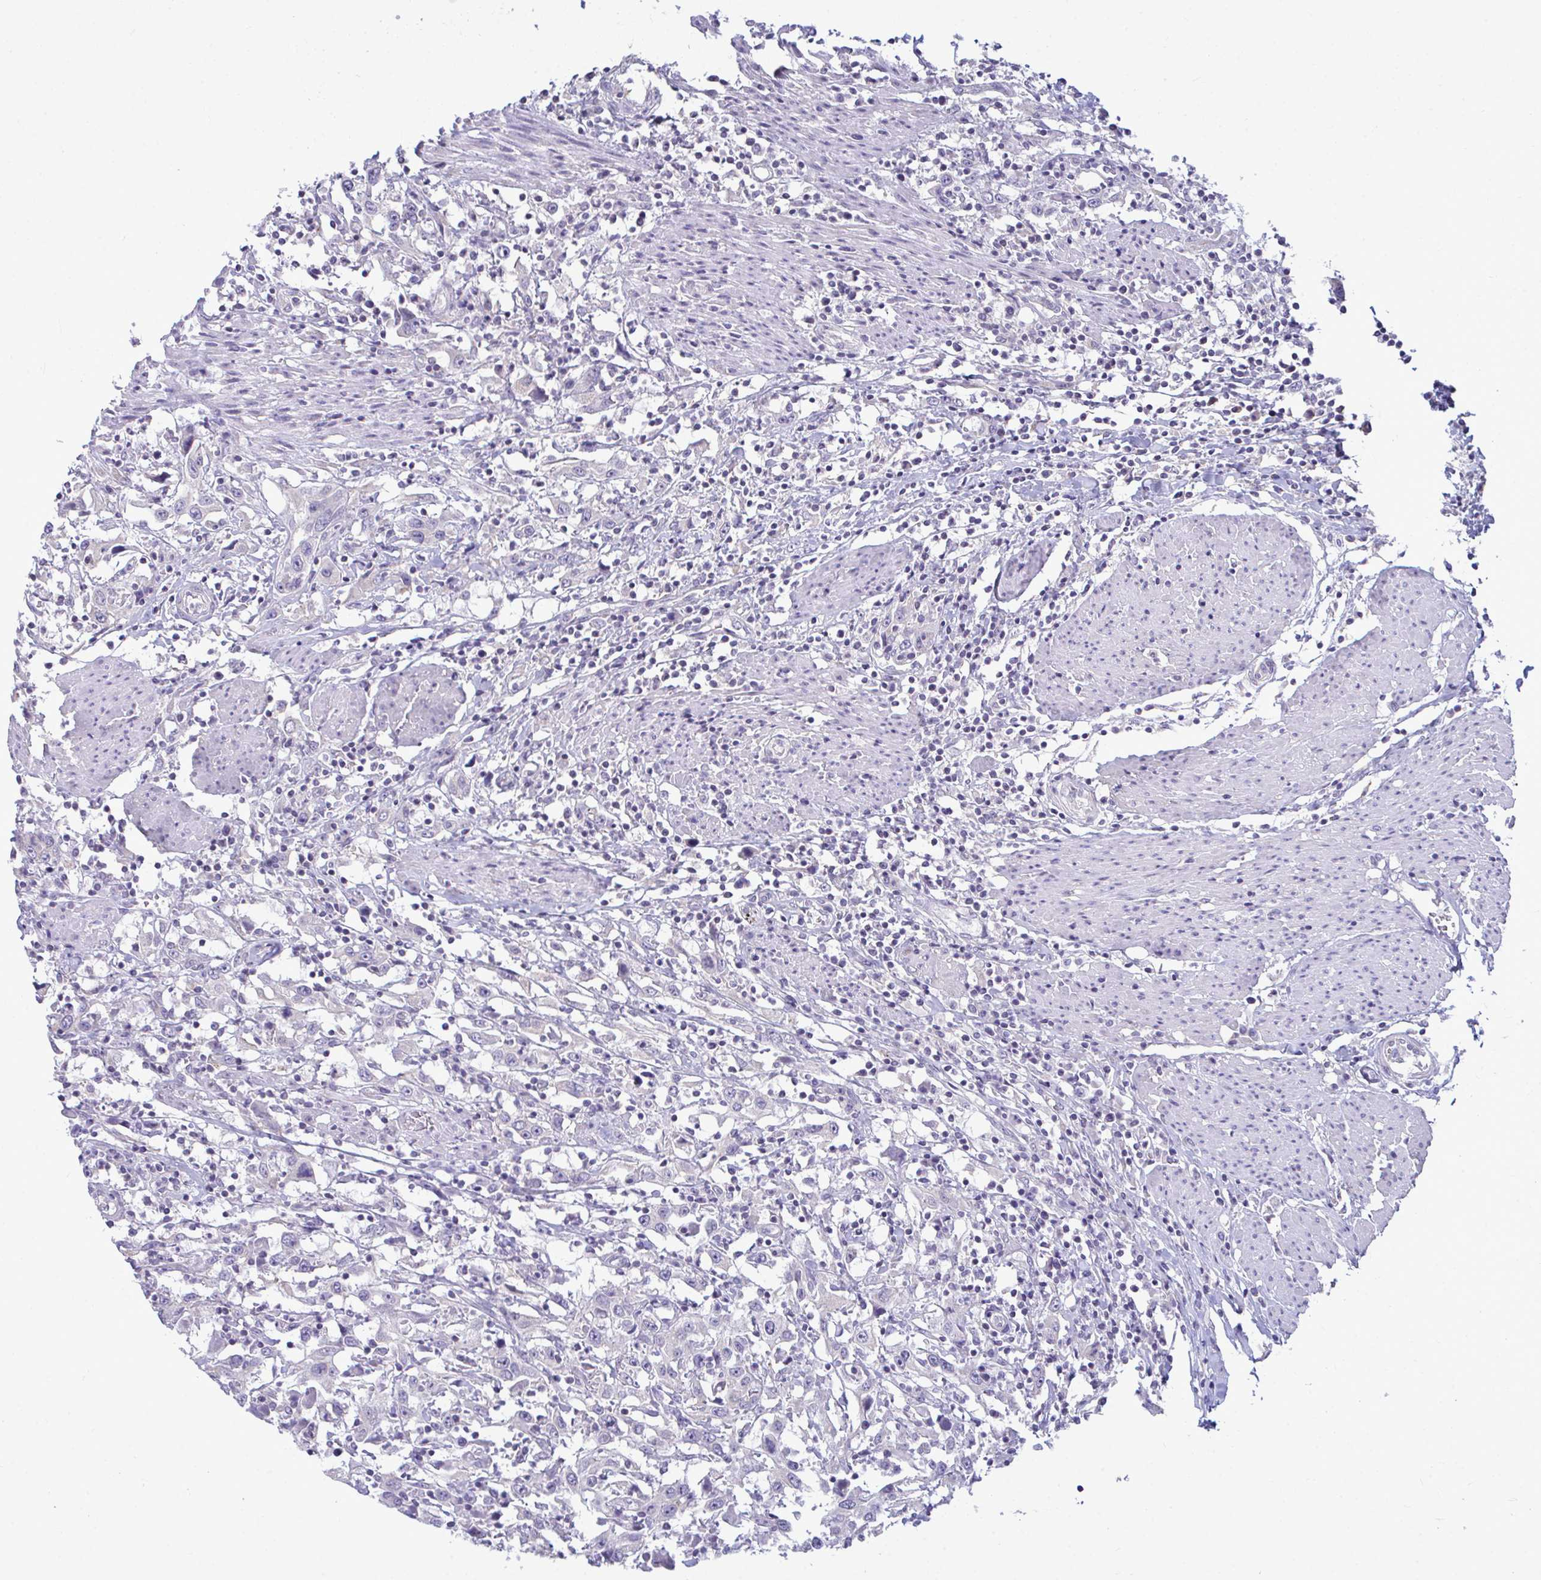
{"staining": {"intensity": "negative", "quantity": "none", "location": "none"}, "tissue": "urothelial cancer", "cell_type": "Tumor cells", "image_type": "cancer", "snomed": [{"axis": "morphology", "description": "Urothelial carcinoma, High grade"}, {"axis": "topography", "description": "Urinary bladder"}], "caption": "Tumor cells are negative for brown protein staining in urothelial cancer. Nuclei are stained in blue.", "gene": "PIGK", "patient": {"sex": "male", "age": 61}}